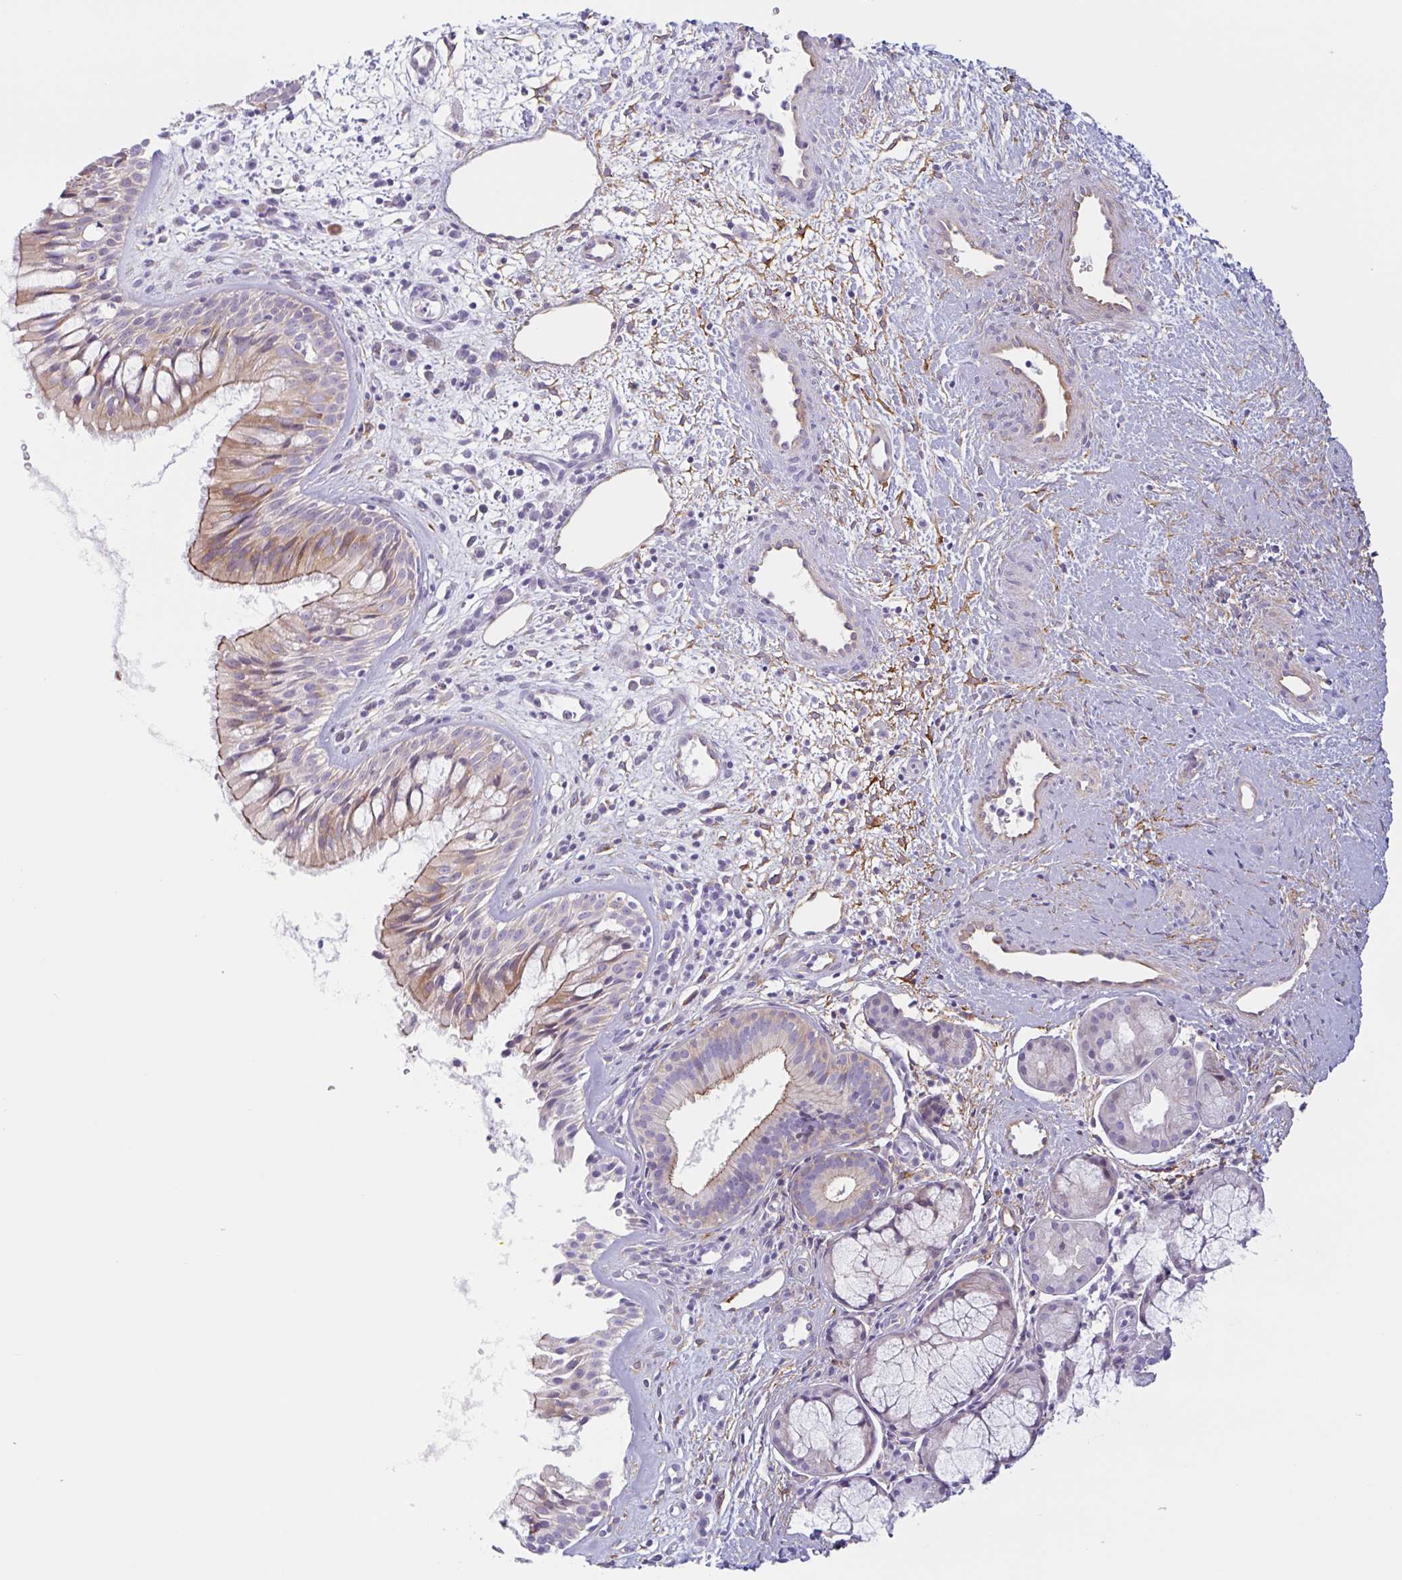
{"staining": {"intensity": "weak", "quantity": "25%-75%", "location": "cytoplasmic/membranous"}, "tissue": "nasopharynx", "cell_type": "Respiratory epithelial cells", "image_type": "normal", "snomed": [{"axis": "morphology", "description": "Normal tissue, NOS"}, {"axis": "topography", "description": "Nasopharynx"}], "caption": "Nasopharynx stained with immunohistochemistry demonstrates weak cytoplasmic/membranous staining in about 25%-75% of respiratory epithelial cells.", "gene": "MYH10", "patient": {"sex": "male", "age": 65}}